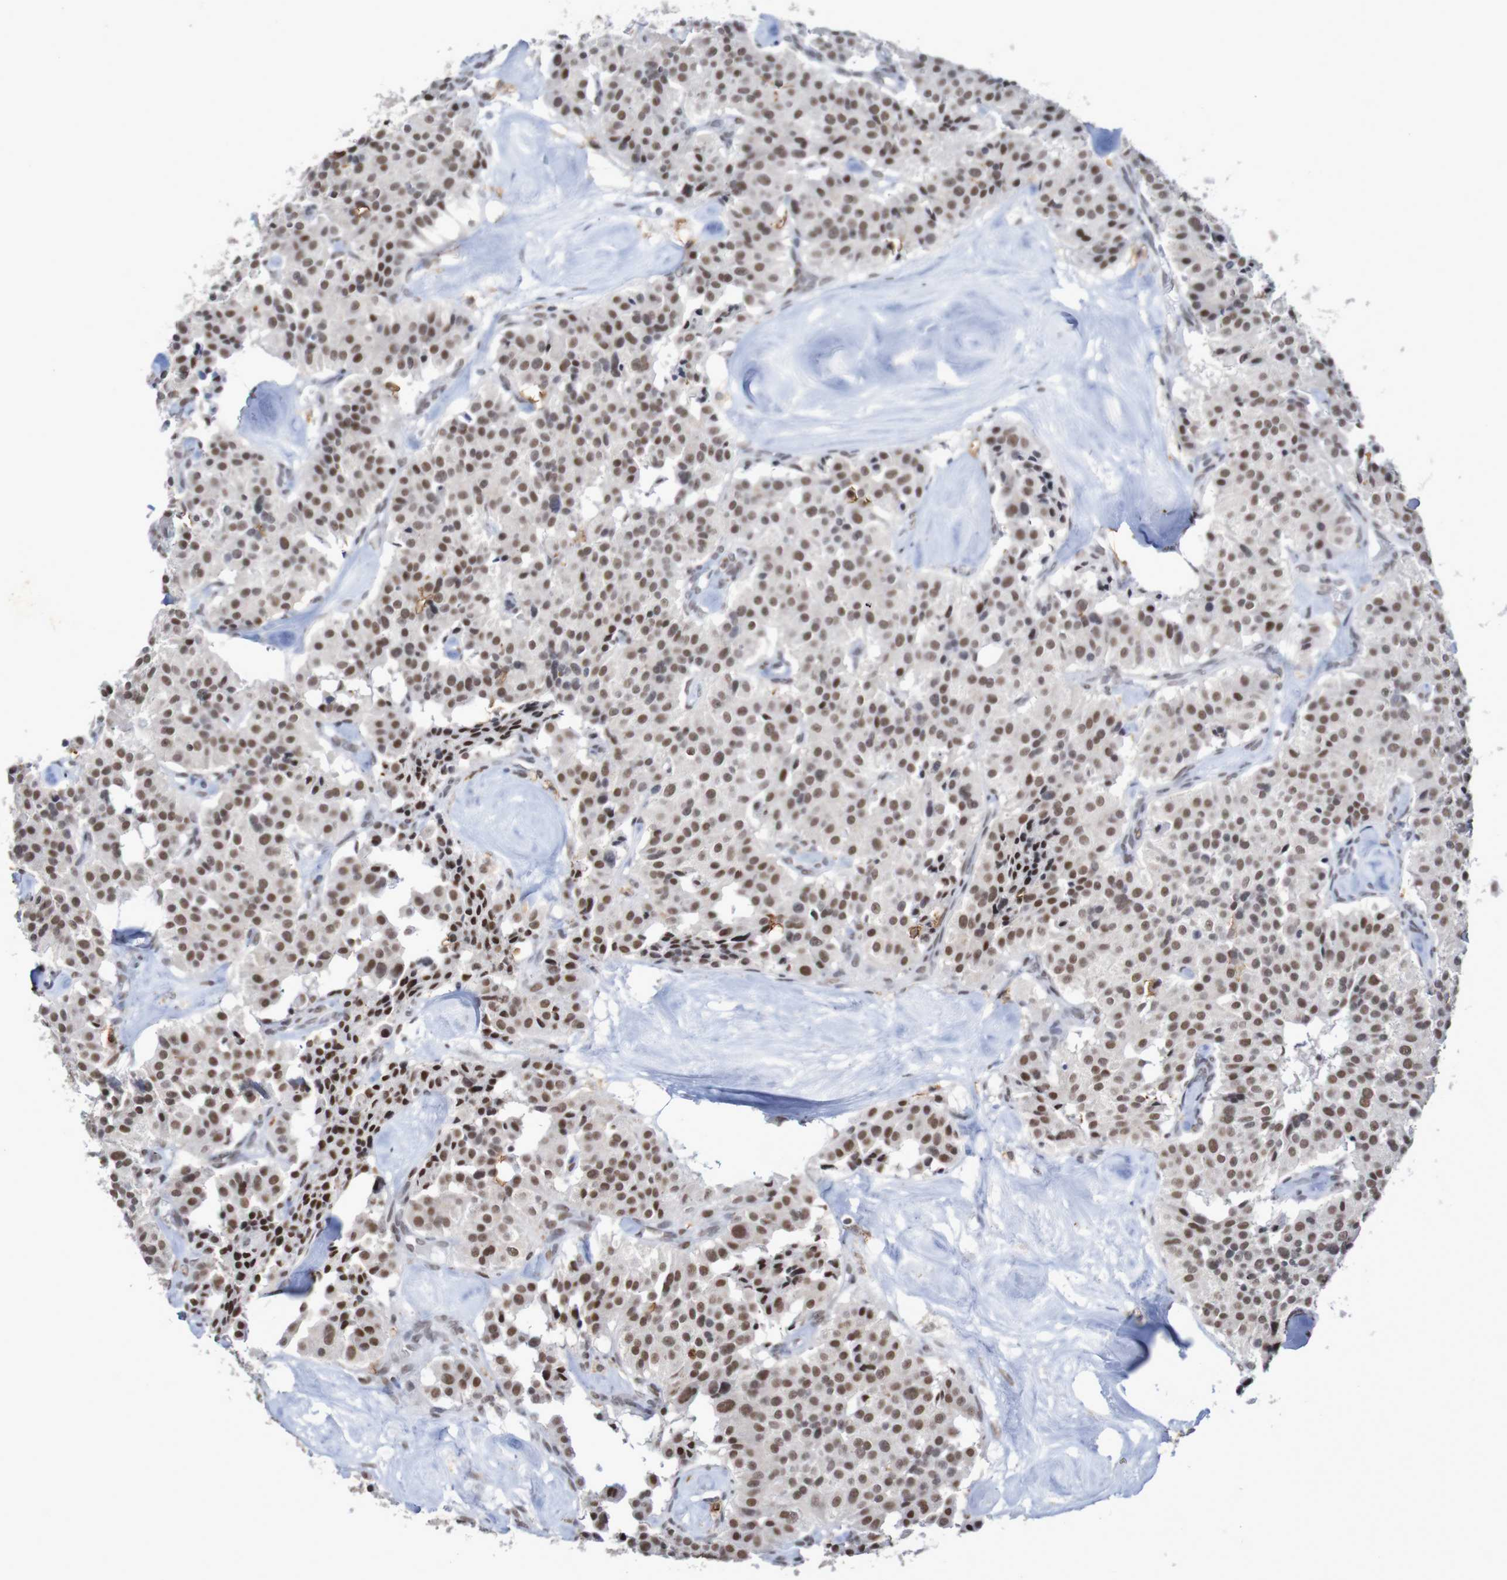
{"staining": {"intensity": "strong", "quantity": ">75%", "location": "nuclear"}, "tissue": "carcinoid", "cell_type": "Tumor cells", "image_type": "cancer", "snomed": [{"axis": "morphology", "description": "Carcinoid, malignant, NOS"}, {"axis": "topography", "description": "Lung"}], "caption": "This image shows IHC staining of human malignant carcinoid, with high strong nuclear expression in about >75% of tumor cells.", "gene": "MRTFB", "patient": {"sex": "male", "age": 30}}